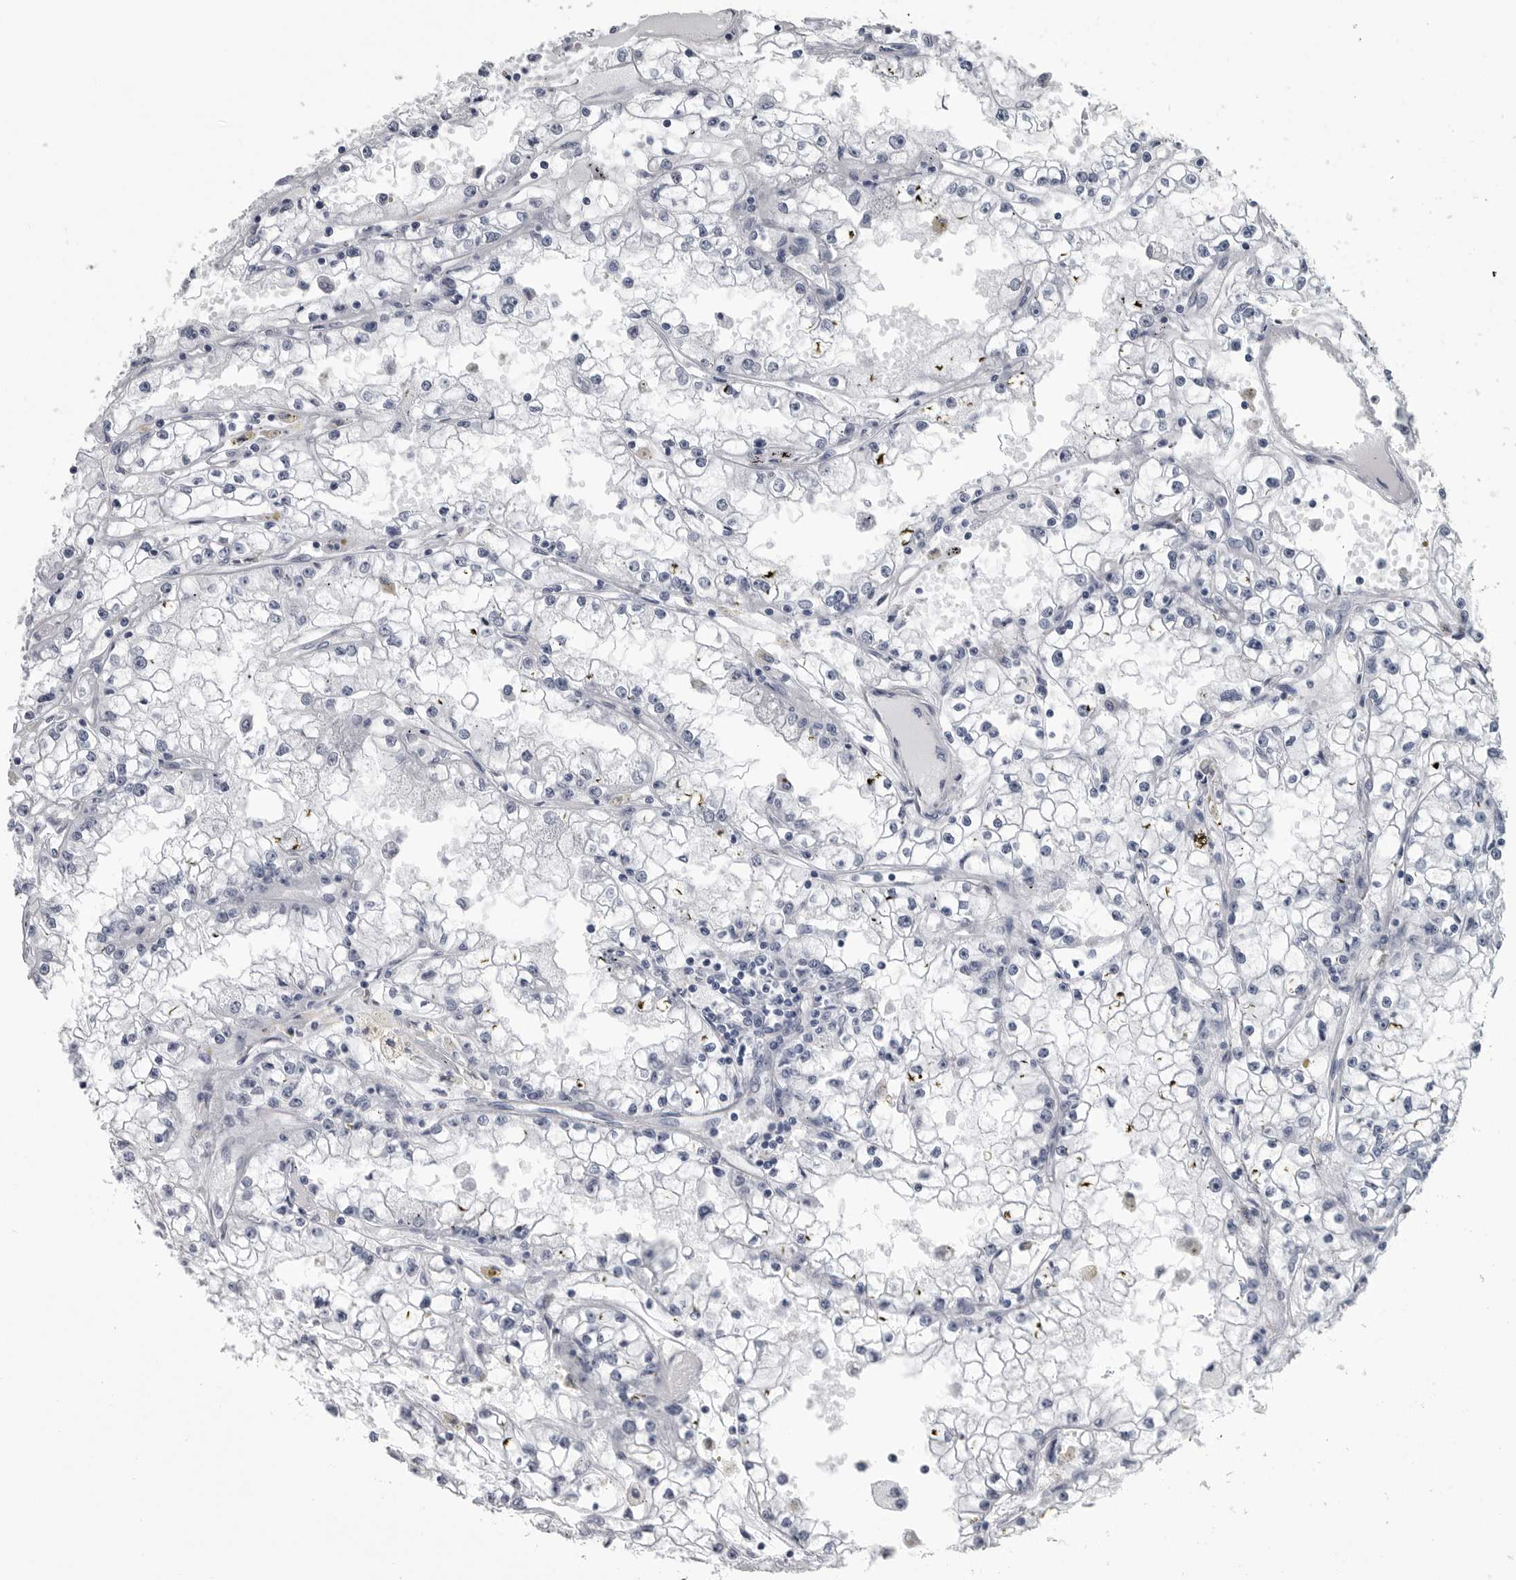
{"staining": {"intensity": "negative", "quantity": "none", "location": "none"}, "tissue": "renal cancer", "cell_type": "Tumor cells", "image_type": "cancer", "snomed": [{"axis": "morphology", "description": "Adenocarcinoma, NOS"}, {"axis": "topography", "description": "Kidney"}], "caption": "High power microscopy photomicrograph of an immunohistochemistry photomicrograph of renal adenocarcinoma, revealing no significant positivity in tumor cells. (DAB (3,3'-diaminobenzidine) immunohistochemistry (IHC), high magnification).", "gene": "MYOC", "patient": {"sex": "male", "age": 56}}